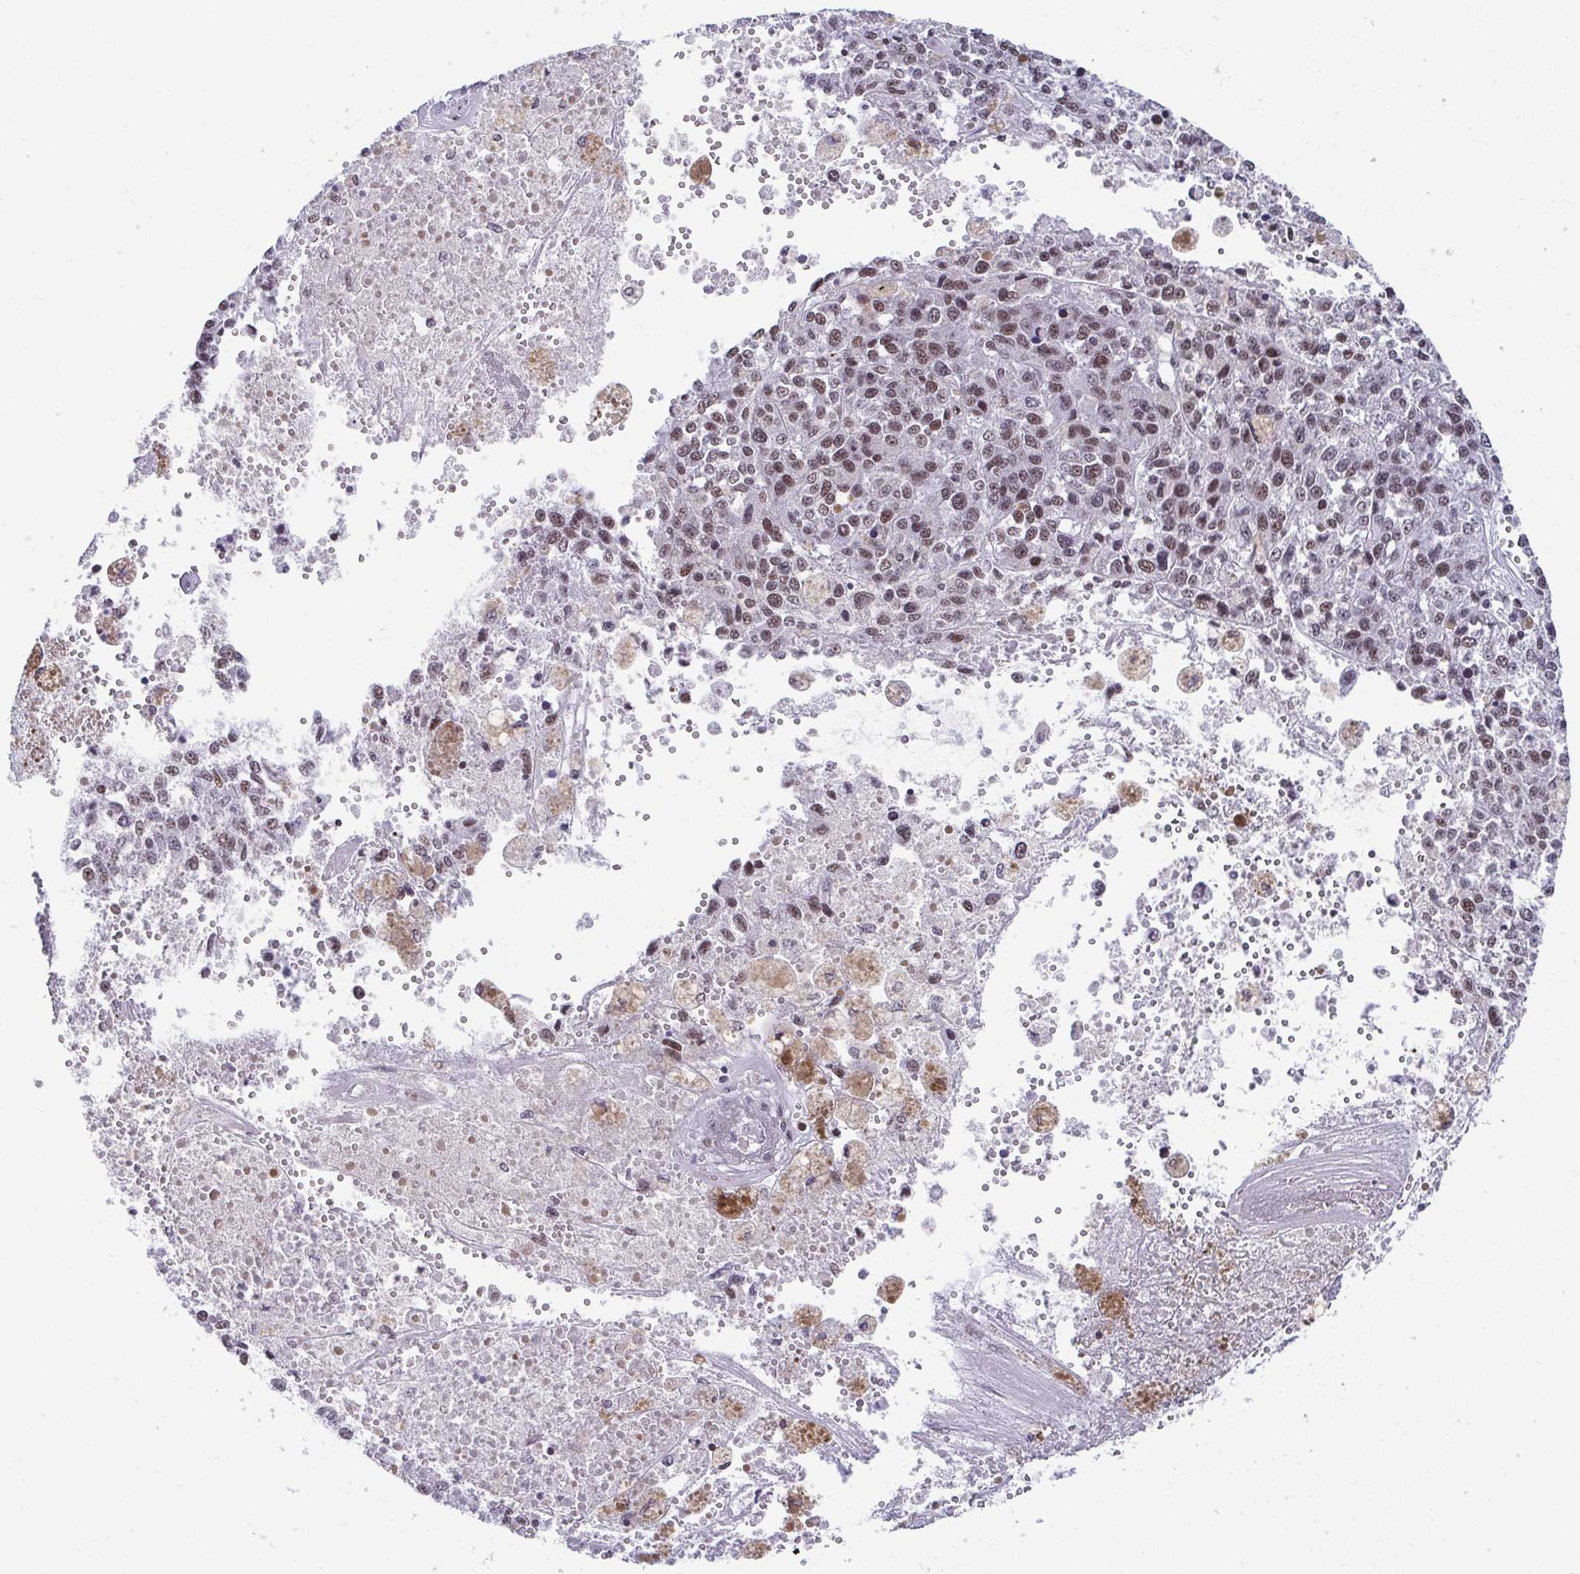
{"staining": {"intensity": "moderate", "quantity": ">75%", "location": "nuclear"}, "tissue": "melanoma", "cell_type": "Tumor cells", "image_type": "cancer", "snomed": [{"axis": "morphology", "description": "Malignant melanoma, Metastatic site"}, {"axis": "topography", "description": "Lymph node"}], "caption": "An image showing moderate nuclear staining in about >75% of tumor cells in melanoma, as visualized by brown immunohistochemical staining.", "gene": "SLC7A10", "patient": {"sex": "female", "age": 64}}